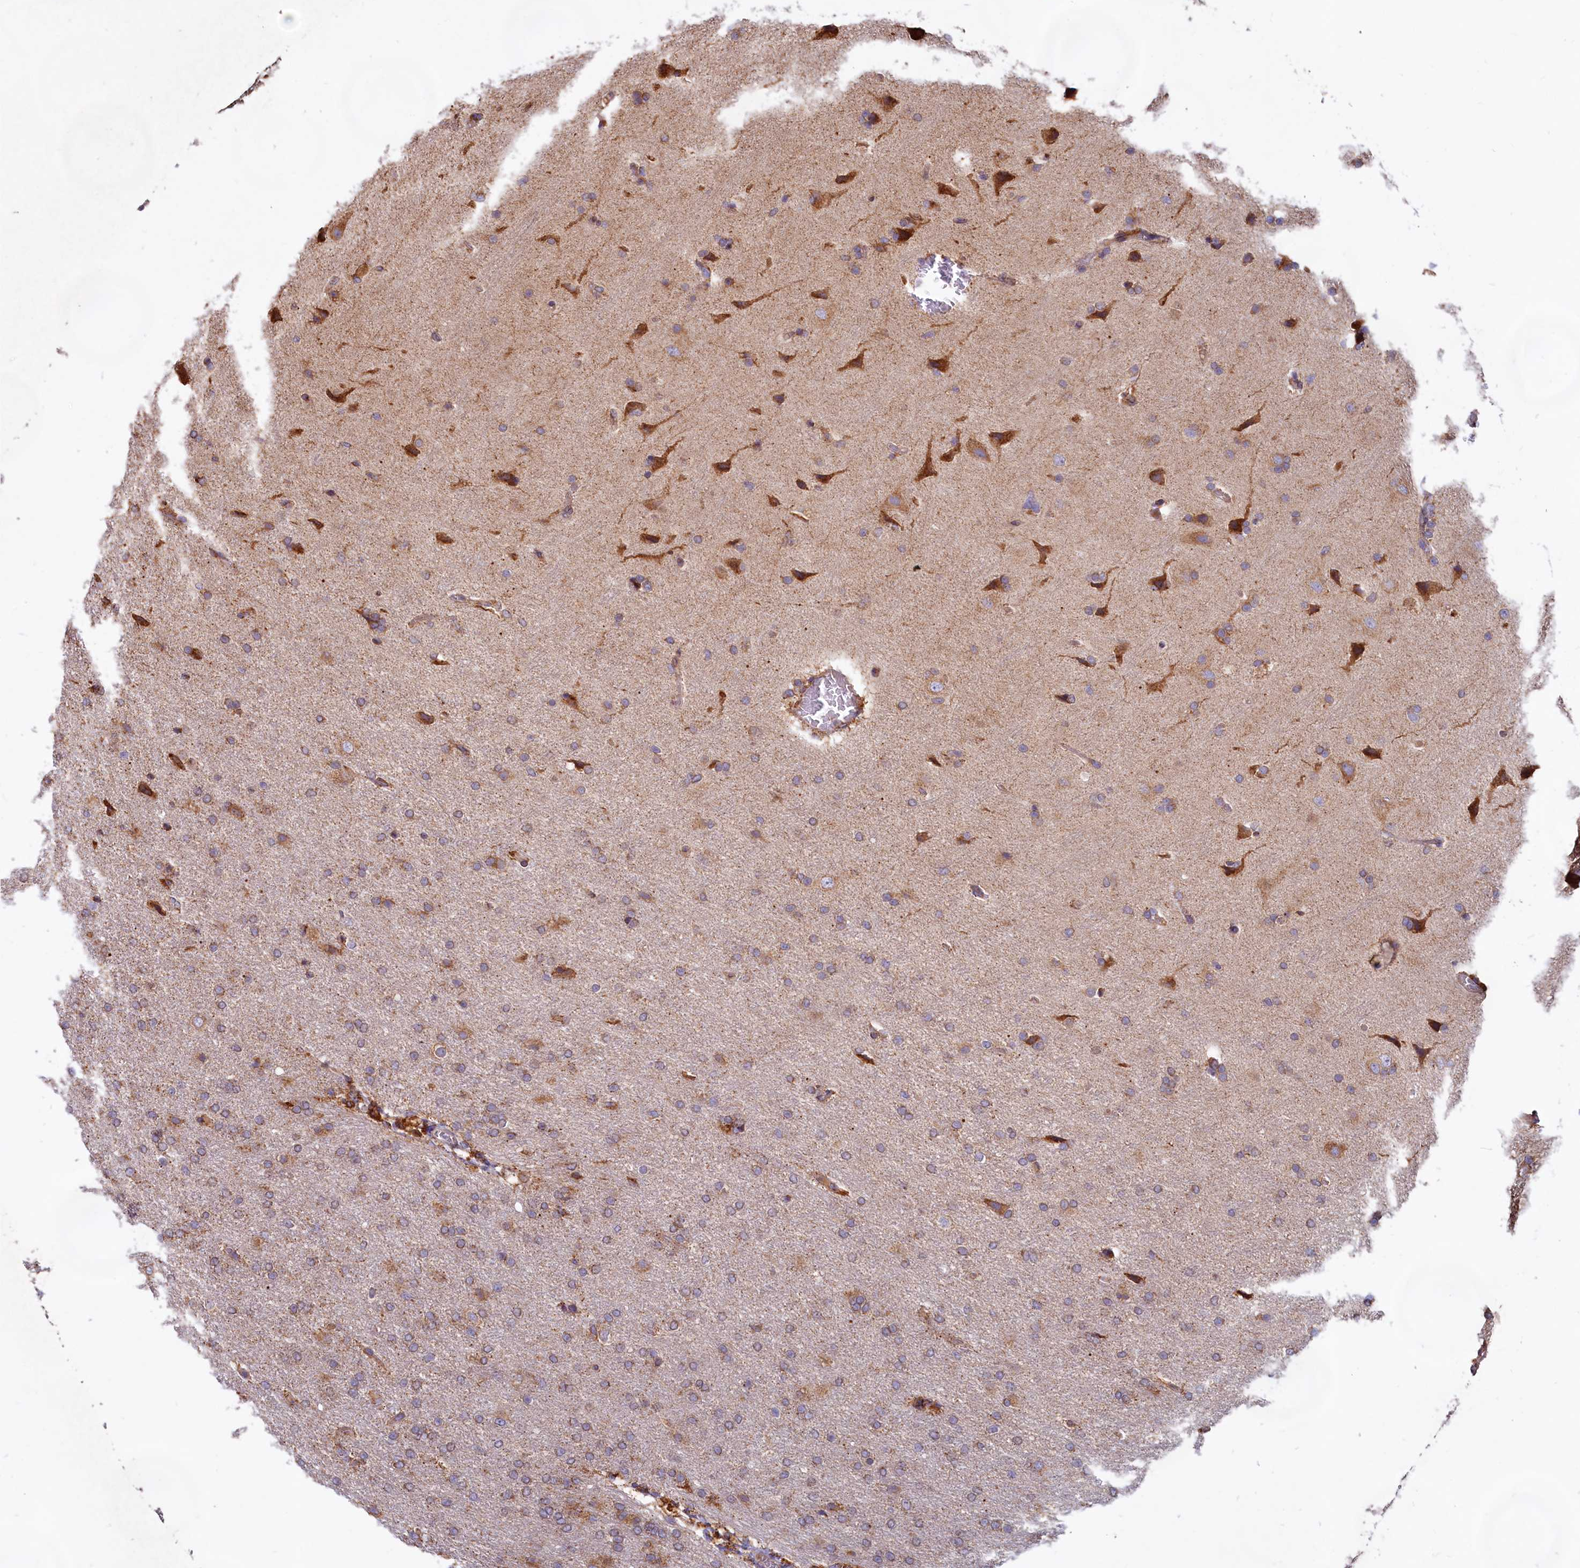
{"staining": {"intensity": "moderate", "quantity": "<25%", "location": "cytoplasmic/membranous"}, "tissue": "glioma", "cell_type": "Tumor cells", "image_type": "cancer", "snomed": [{"axis": "morphology", "description": "Glioma, malignant, High grade"}, {"axis": "topography", "description": "Brain"}], "caption": "The photomicrograph reveals staining of glioma, revealing moderate cytoplasmic/membranous protein expression (brown color) within tumor cells.", "gene": "TBC1D19", "patient": {"sex": "male", "age": 72}}